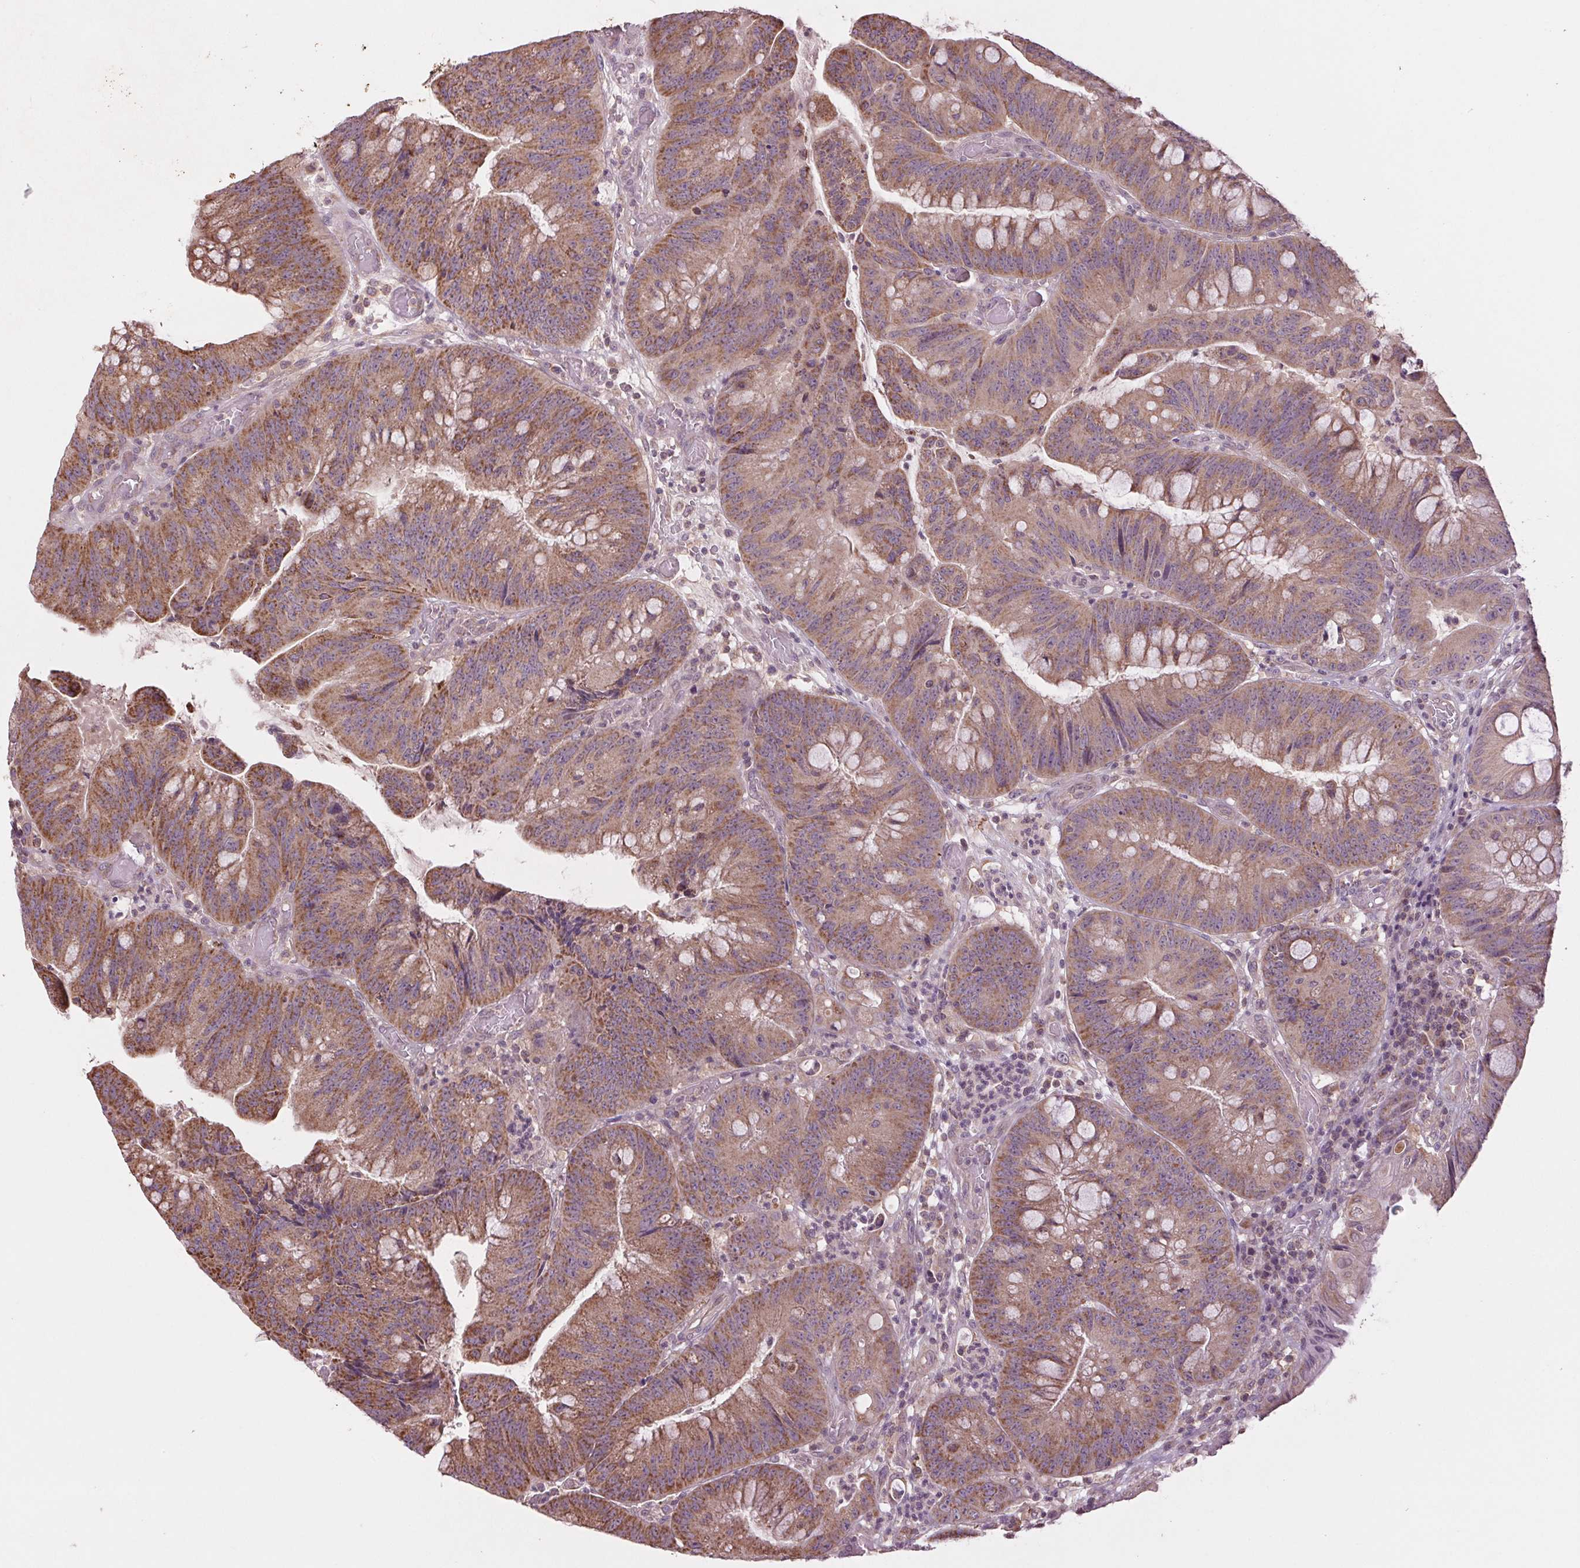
{"staining": {"intensity": "moderate", "quantity": ">75%", "location": "cytoplasmic/membranous"}, "tissue": "colorectal cancer", "cell_type": "Tumor cells", "image_type": "cancer", "snomed": [{"axis": "morphology", "description": "Adenocarcinoma, NOS"}, {"axis": "topography", "description": "Colon"}], "caption": "Protein staining displays moderate cytoplasmic/membranous expression in approximately >75% of tumor cells in colorectal cancer (adenocarcinoma). Nuclei are stained in blue.", "gene": "MAP3K5", "patient": {"sex": "male", "age": 62}}